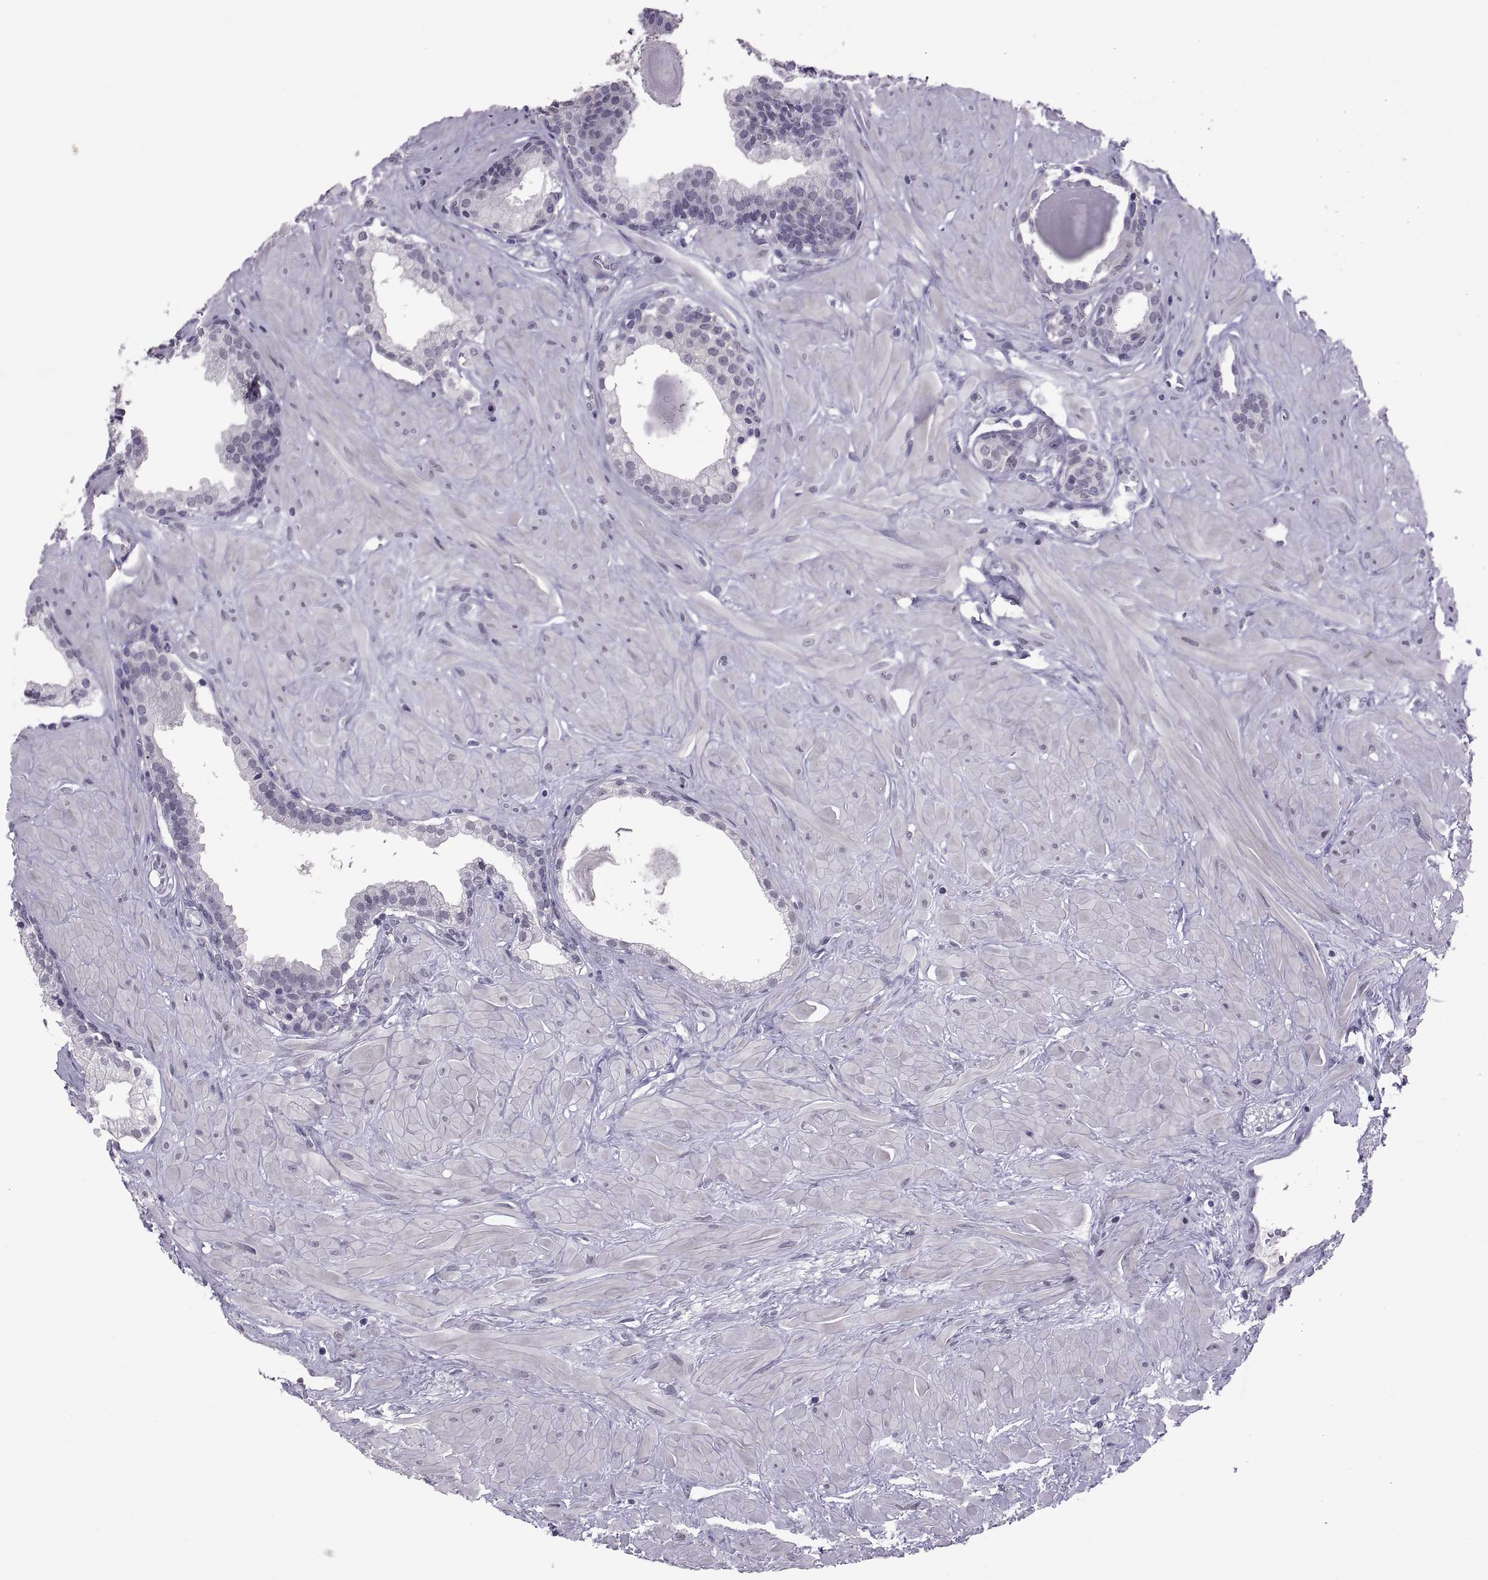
{"staining": {"intensity": "negative", "quantity": "none", "location": "none"}, "tissue": "prostate", "cell_type": "Glandular cells", "image_type": "normal", "snomed": [{"axis": "morphology", "description": "Normal tissue, NOS"}, {"axis": "topography", "description": "Prostate"}], "caption": "DAB immunohistochemical staining of unremarkable human prostate demonstrates no significant positivity in glandular cells.", "gene": "KRT77", "patient": {"sex": "male", "age": 48}}